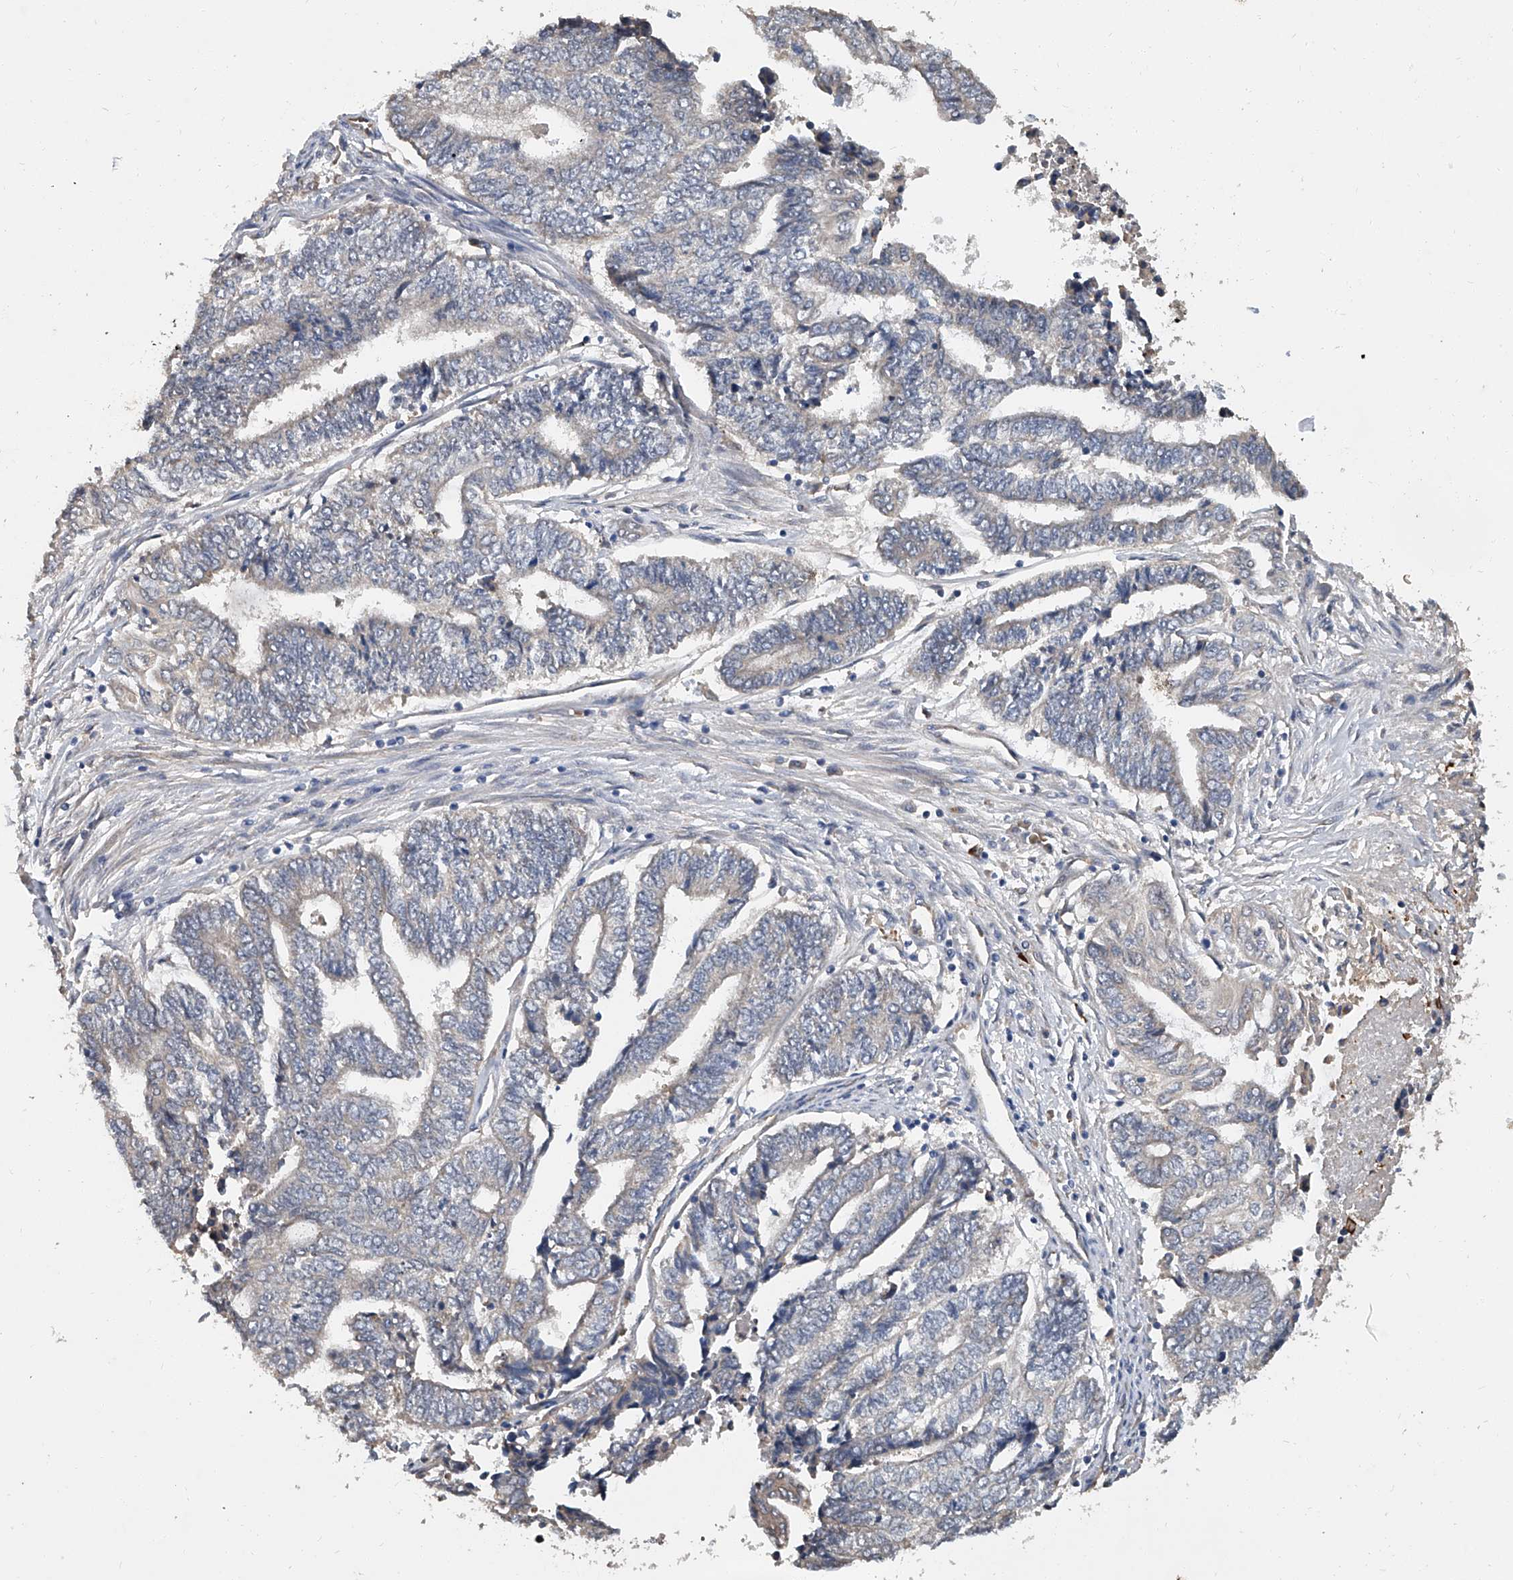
{"staining": {"intensity": "negative", "quantity": "none", "location": "none"}, "tissue": "endometrial cancer", "cell_type": "Tumor cells", "image_type": "cancer", "snomed": [{"axis": "morphology", "description": "Adenocarcinoma, NOS"}, {"axis": "topography", "description": "Uterus"}, {"axis": "topography", "description": "Endometrium"}], "caption": "Immunohistochemistry image of neoplastic tissue: human endometrial cancer stained with DAB (3,3'-diaminobenzidine) displays no significant protein positivity in tumor cells. The staining is performed using DAB brown chromogen with nuclei counter-stained in using hematoxylin.", "gene": "JAG2", "patient": {"sex": "female", "age": 70}}